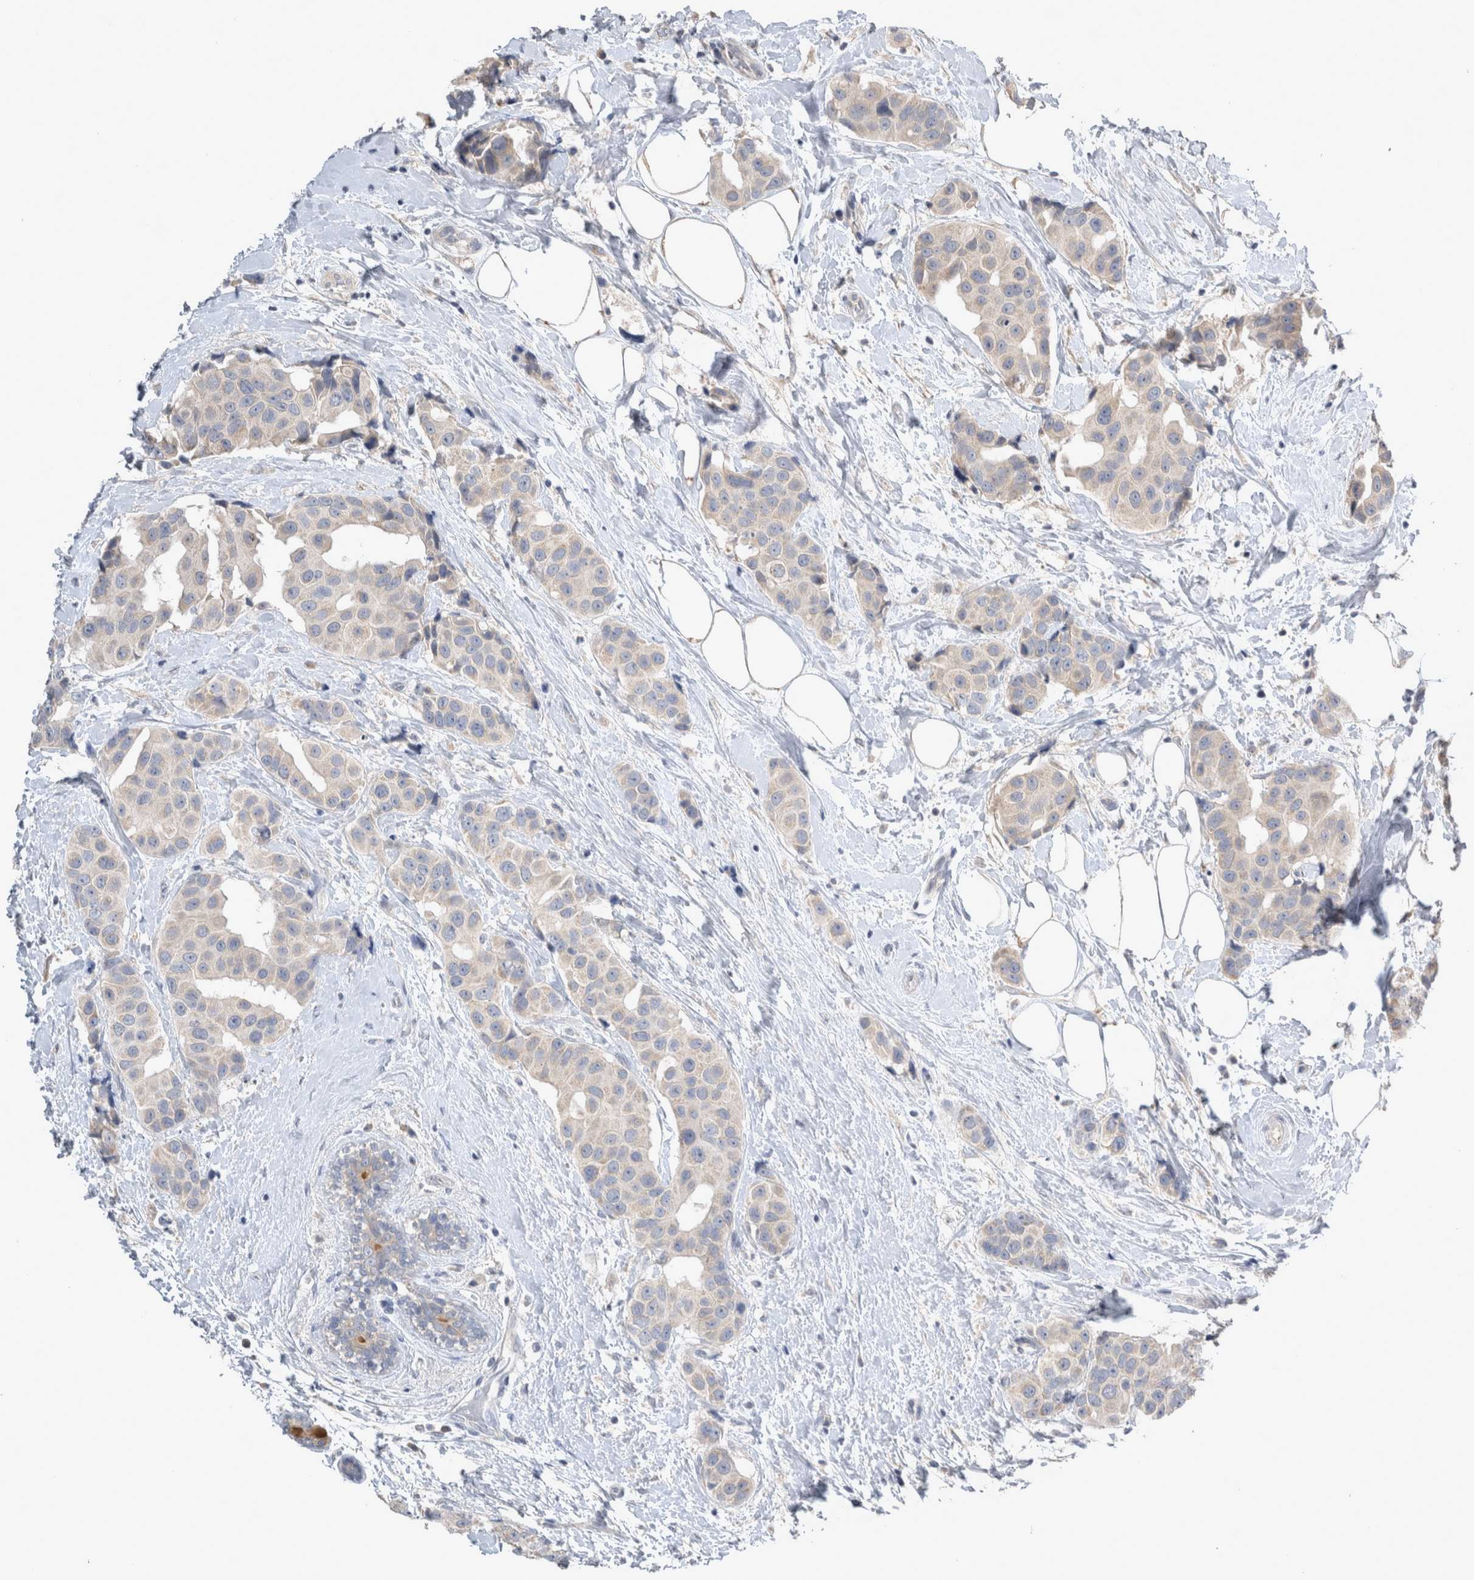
{"staining": {"intensity": "negative", "quantity": "none", "location": "none"}, "tissue": "breast cancer", "cell_type": "Tumor cells", "image_type": "cancer", "snomed": [{"axis": "morphology", "description": "Normal tissue, NOS"}, {"axis": "morphology", "description": "Duct carcinoma"}, {"axis": "topography", "description": "Breast"}], "caption": "Invasive ductal carcinoma (breast) was stained to show a protein in brown. There is no significant staining in tumor cells.", "gene": "SLC22A11", "patient": {"sex": "female", "age": 39}}